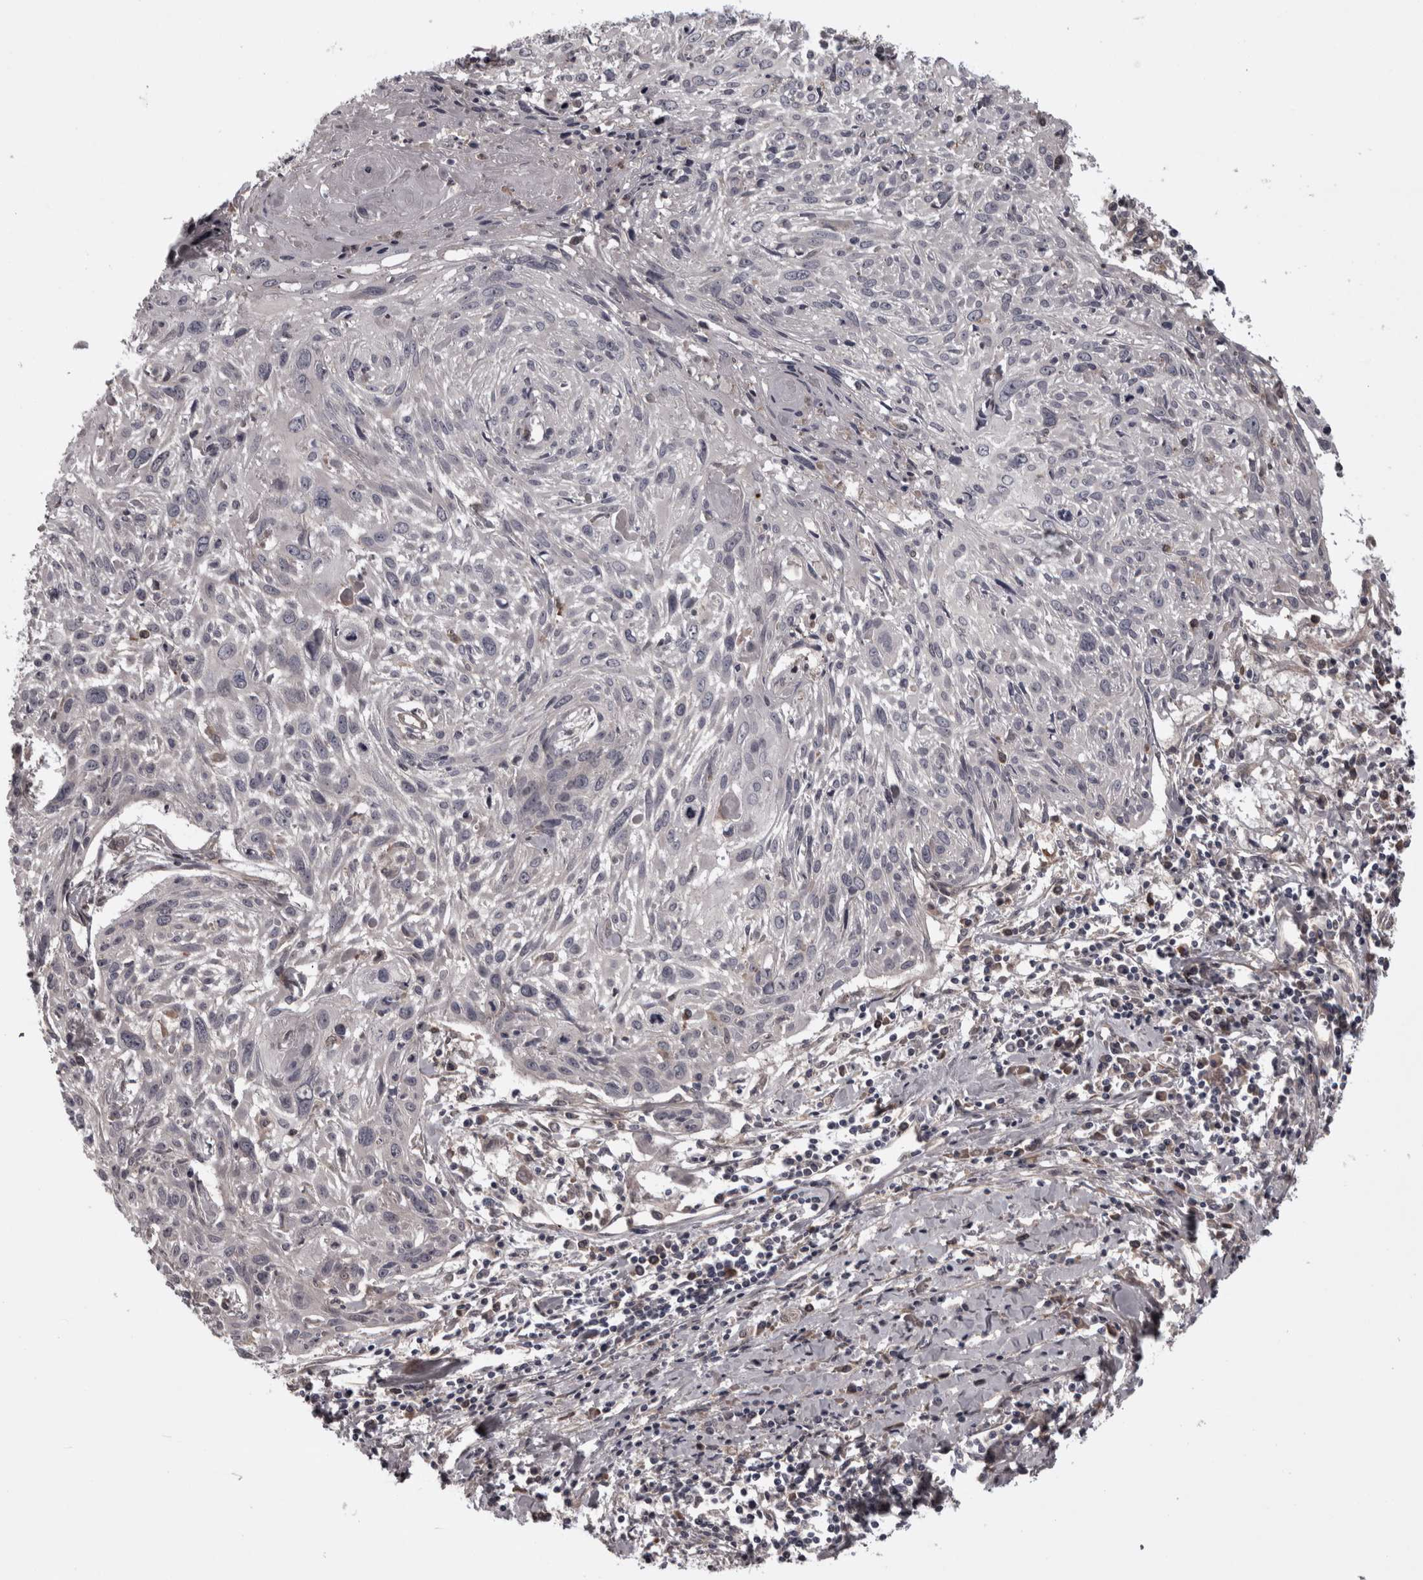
{"staining": {"intensity": "negative", "quantity": "none", "location": "none"}, "tissue": "cervical cancer", "cell_type": "Tumor cells", "image_type": "cancer", "snomed": [{"axis": "morphology", "description": "Squamous cell carcinoma, NOS"}, {"axis": "topography", "description": "Cervix"}], "caption": "High power microscopy histopathology image of an immunohistochemistry (IHC) histopathology image of squamous cell carcinoma (cervical), revealing no significant staining in tumor cells.", "gene": "RSU1", "patient": {"sex": "female", "age": 51}}